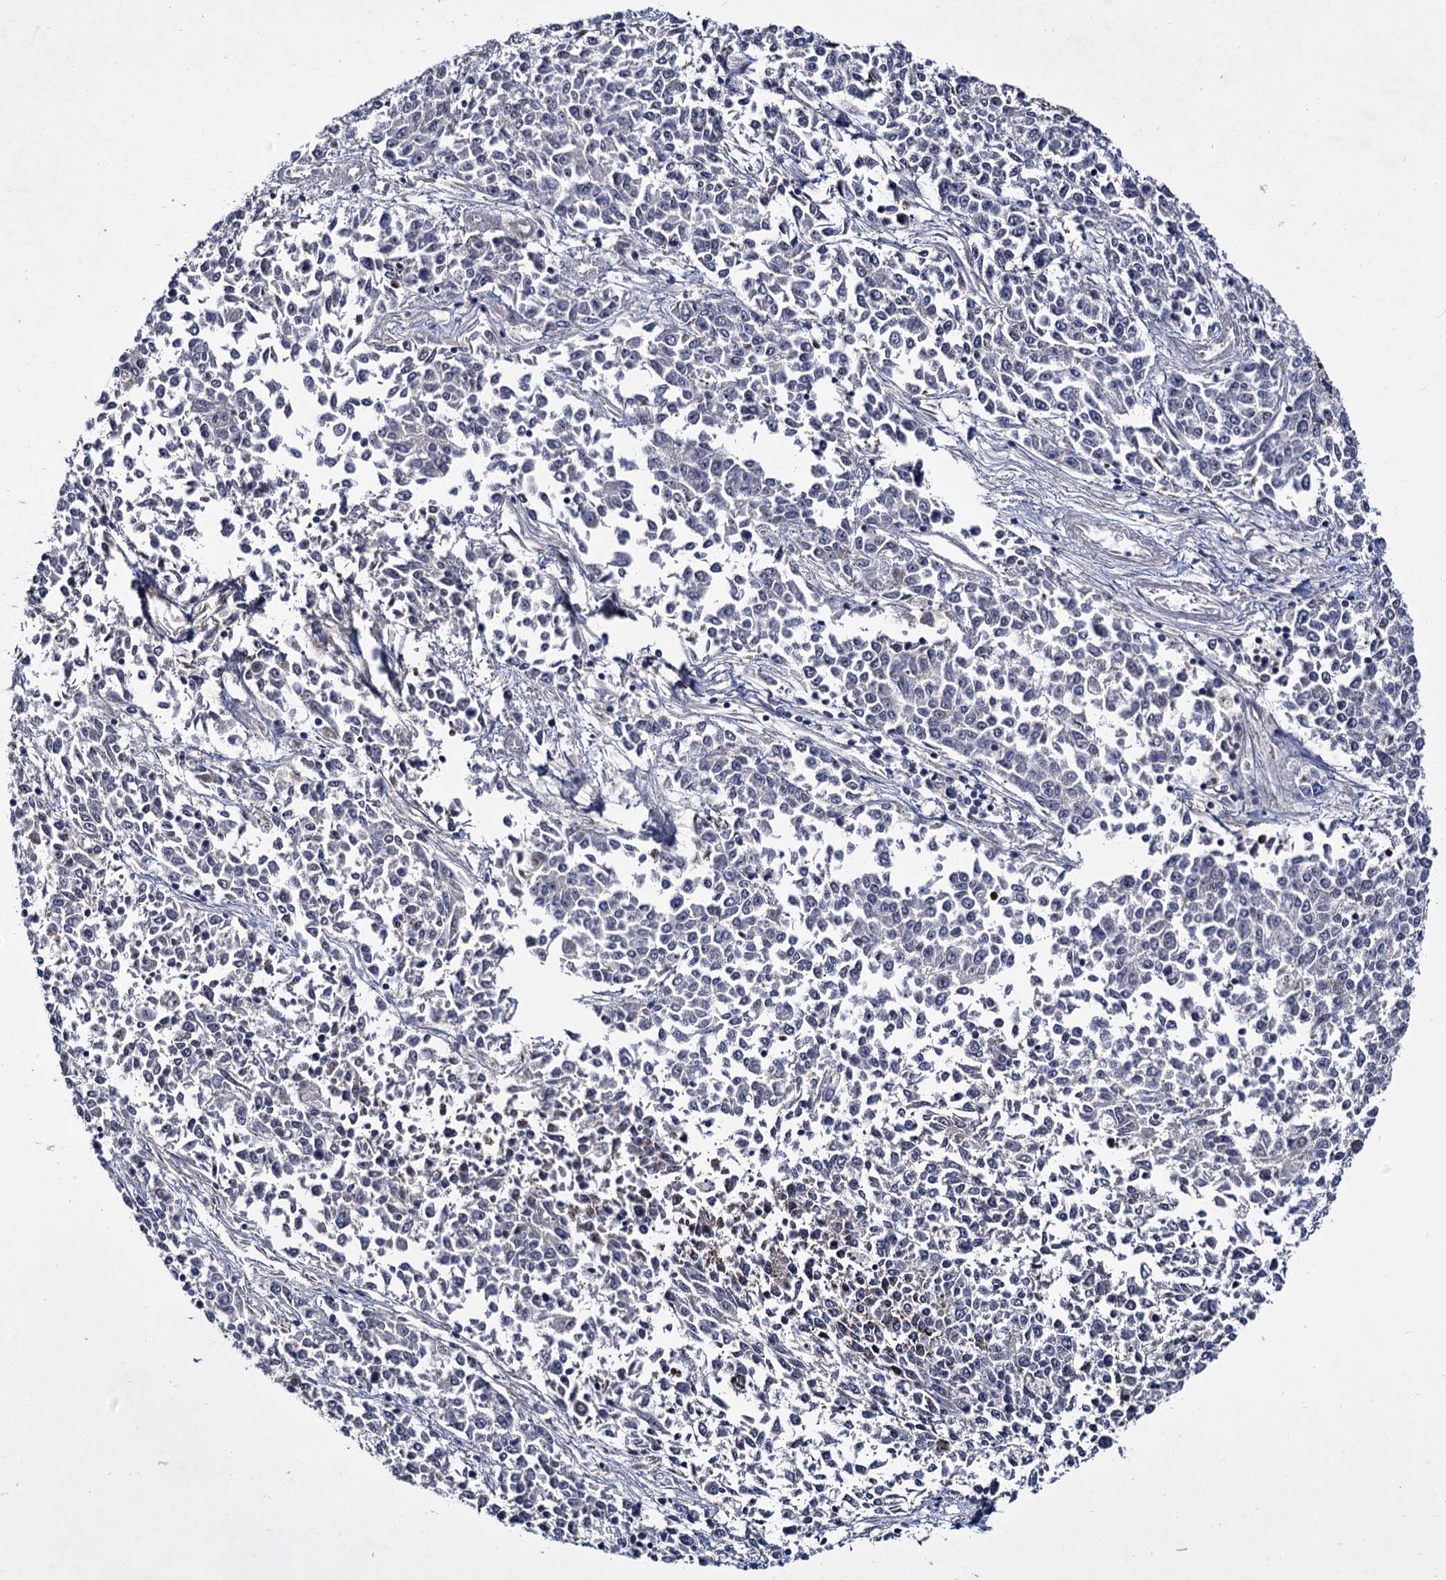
{"staining": {"intensity": "negative", "quantity": "none", "location": "none"}, "tissue": "endometrial cancer", "cell_type": "Tumor cells", "image_type": "cancer", "snomed": [{"axis": "morphology", "description": "Adenocarcinoma, NOS"}, {"axis": "topography", "description": "Endometrium"}], "caption": "The photomicrograph displays no staining of tumor cells in adenocarcinoma (endometrial).", "gene": "RPUSD4", "patient": {"sex": "female", "age": 50}}